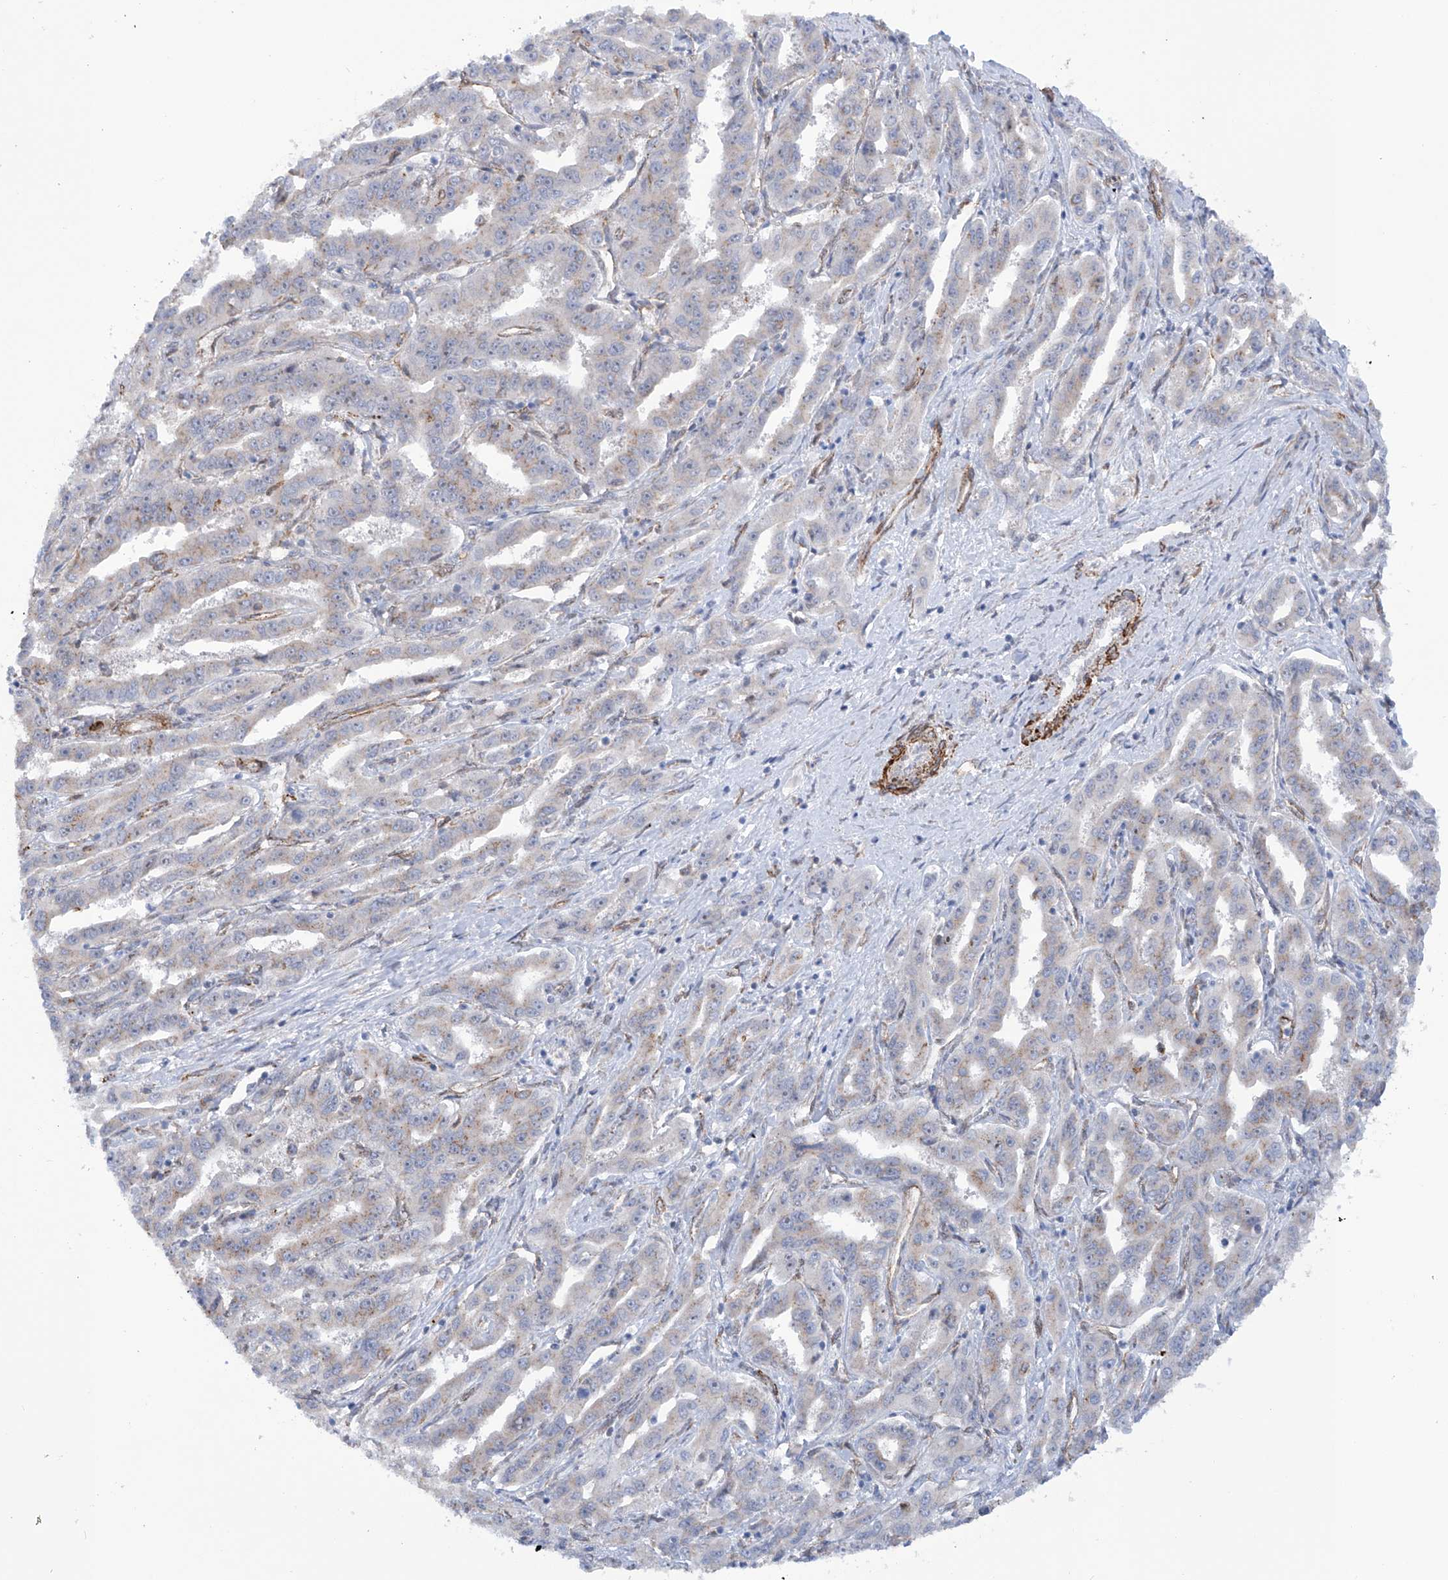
{"staining": {"intensity": "weak", "quantity": "<25%", "location": "cytoplasmic/membranous"}, "tissue": "liver cancer", "cell_type": "Tumor cells", "image_type": "cancer", "snomed": [{"axis": "morphology", "description": "Cholangiocarcinoma"}, {"axis": "topography", "description": "Liver"}], "caption": "This is a histopathology image of immunohistochemistry staining of cholangiocarcinoma (liver), which shows no expression in tumor cells. The staining is performed using DAB brown chromogen with nuclei counter-stained in using hematoxylin.", "gene": "ZNF490", "patient": {"sex": "male", "age": 59}}